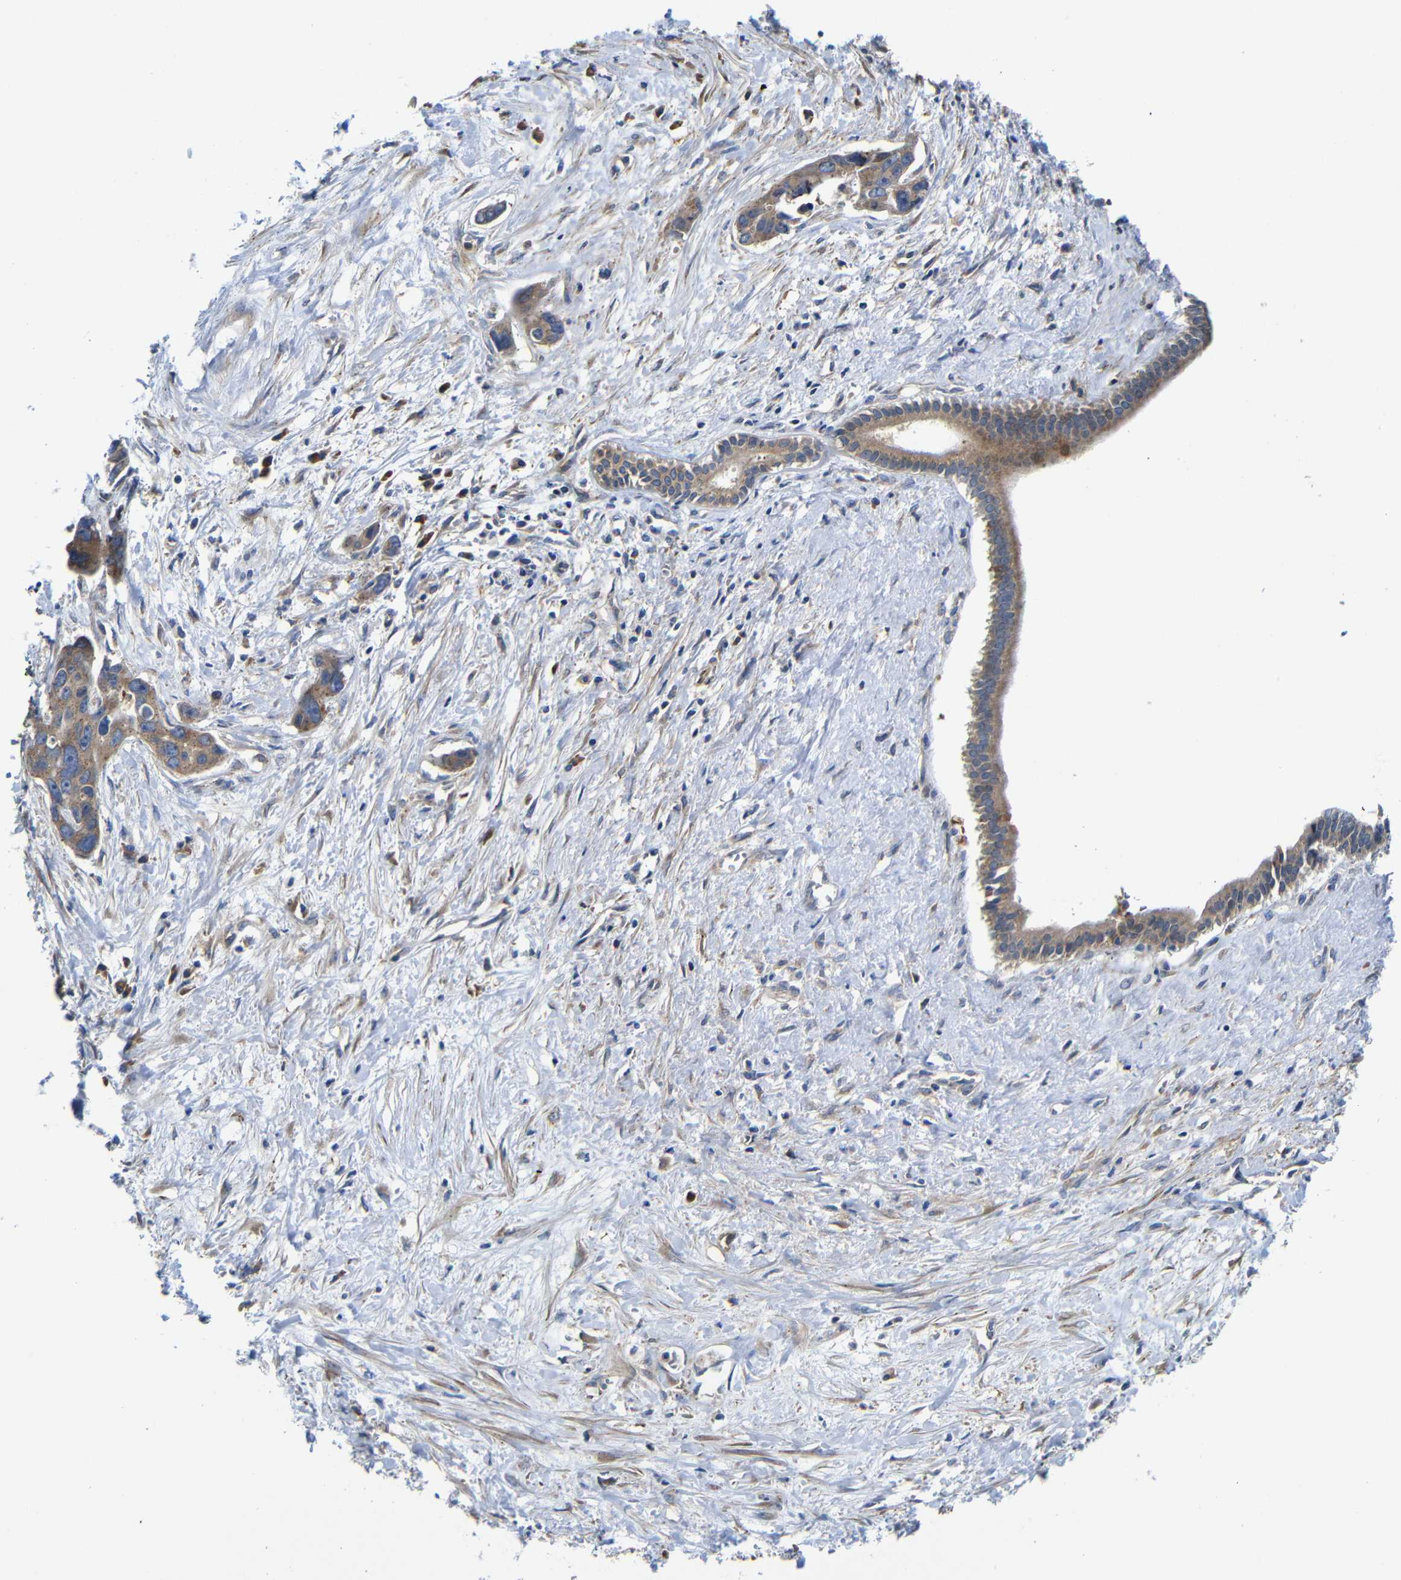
{"staining": {"intensity": "moderate", "quantity": ">75%", "location": "cytoplasmic/membranous"}, "tissue": "liver cancer", "cell_type": "Tumor cells", "image_type": "cancer", "snomed": [{"axis": "morphology", "description": "Cholangiocarcinoma"}, {"axis": "topography", "description": "Liver"}], "caption": "A medium amount of moderate cytoplasmic/membranous staining is present in about >75% of tumor cells in liver cancer tissue.", "gene": "DDRGK1", "patient": {"sex": "female", "age": 65}}